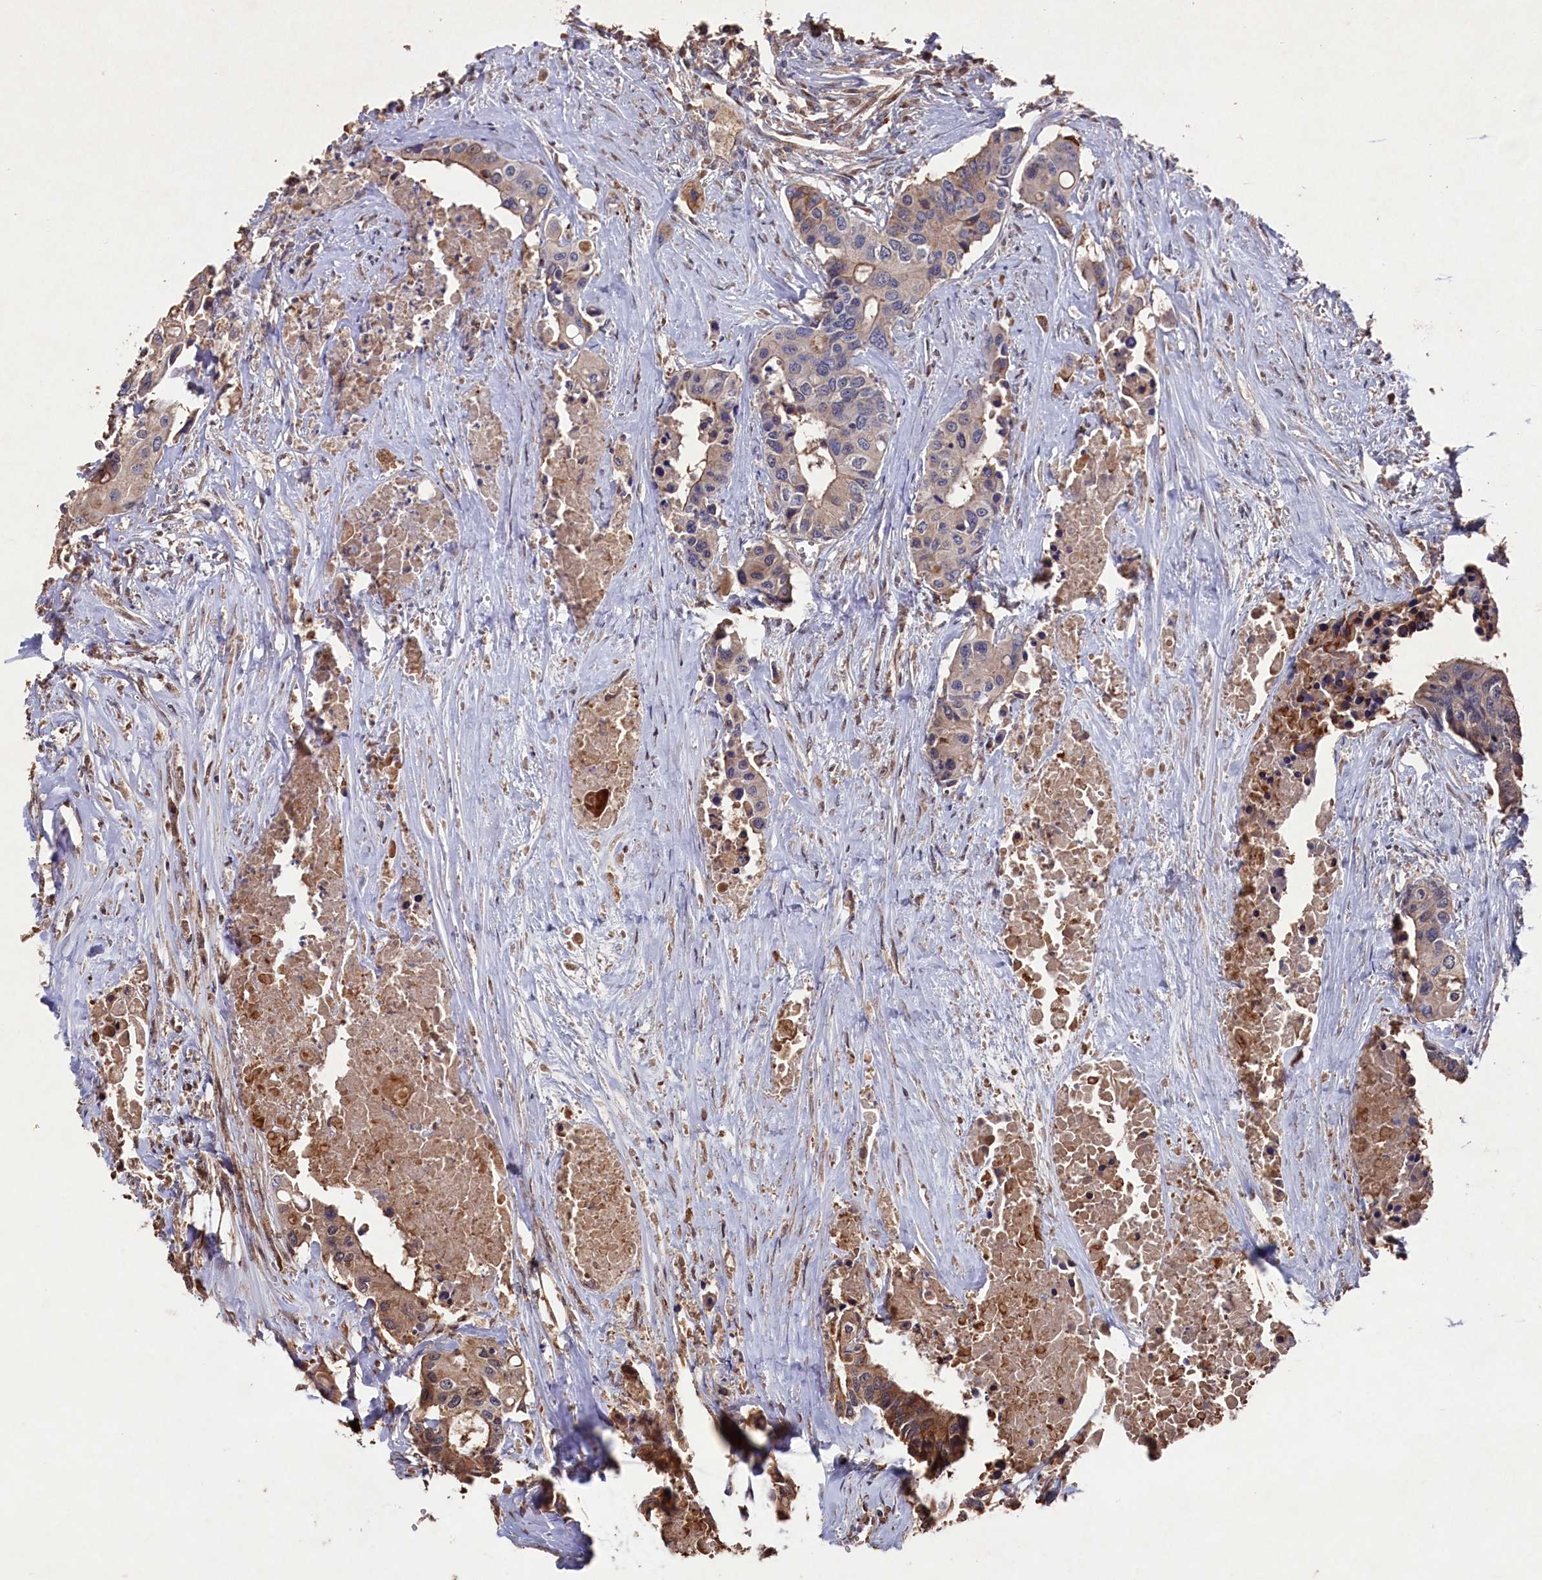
{"staining": {"intensity": "weak", "quantity": "25%-75%", "location": "cytoplasmic/membranous"}, "tissue": "colorectal cancer", "cell_type": "Tumor cells", "image_type": "cancer", "snomed": [{"axis": "morphology", "description": "Adenocarcinoma, NOS"}, {"axis": "topography", "description": "Colon"}], "caption": "Protein staining of colorectal adenocarcinoma tissue reveals weak cytoplasmic/membranous positivity in about 25%-75% of tumor cells. (DAB (3,3'-diaminobenzidine) IHC with brightfield microscopy, high magnification).", "gene": "NAA60", "patient": {"sex": "male", "age": 77}}